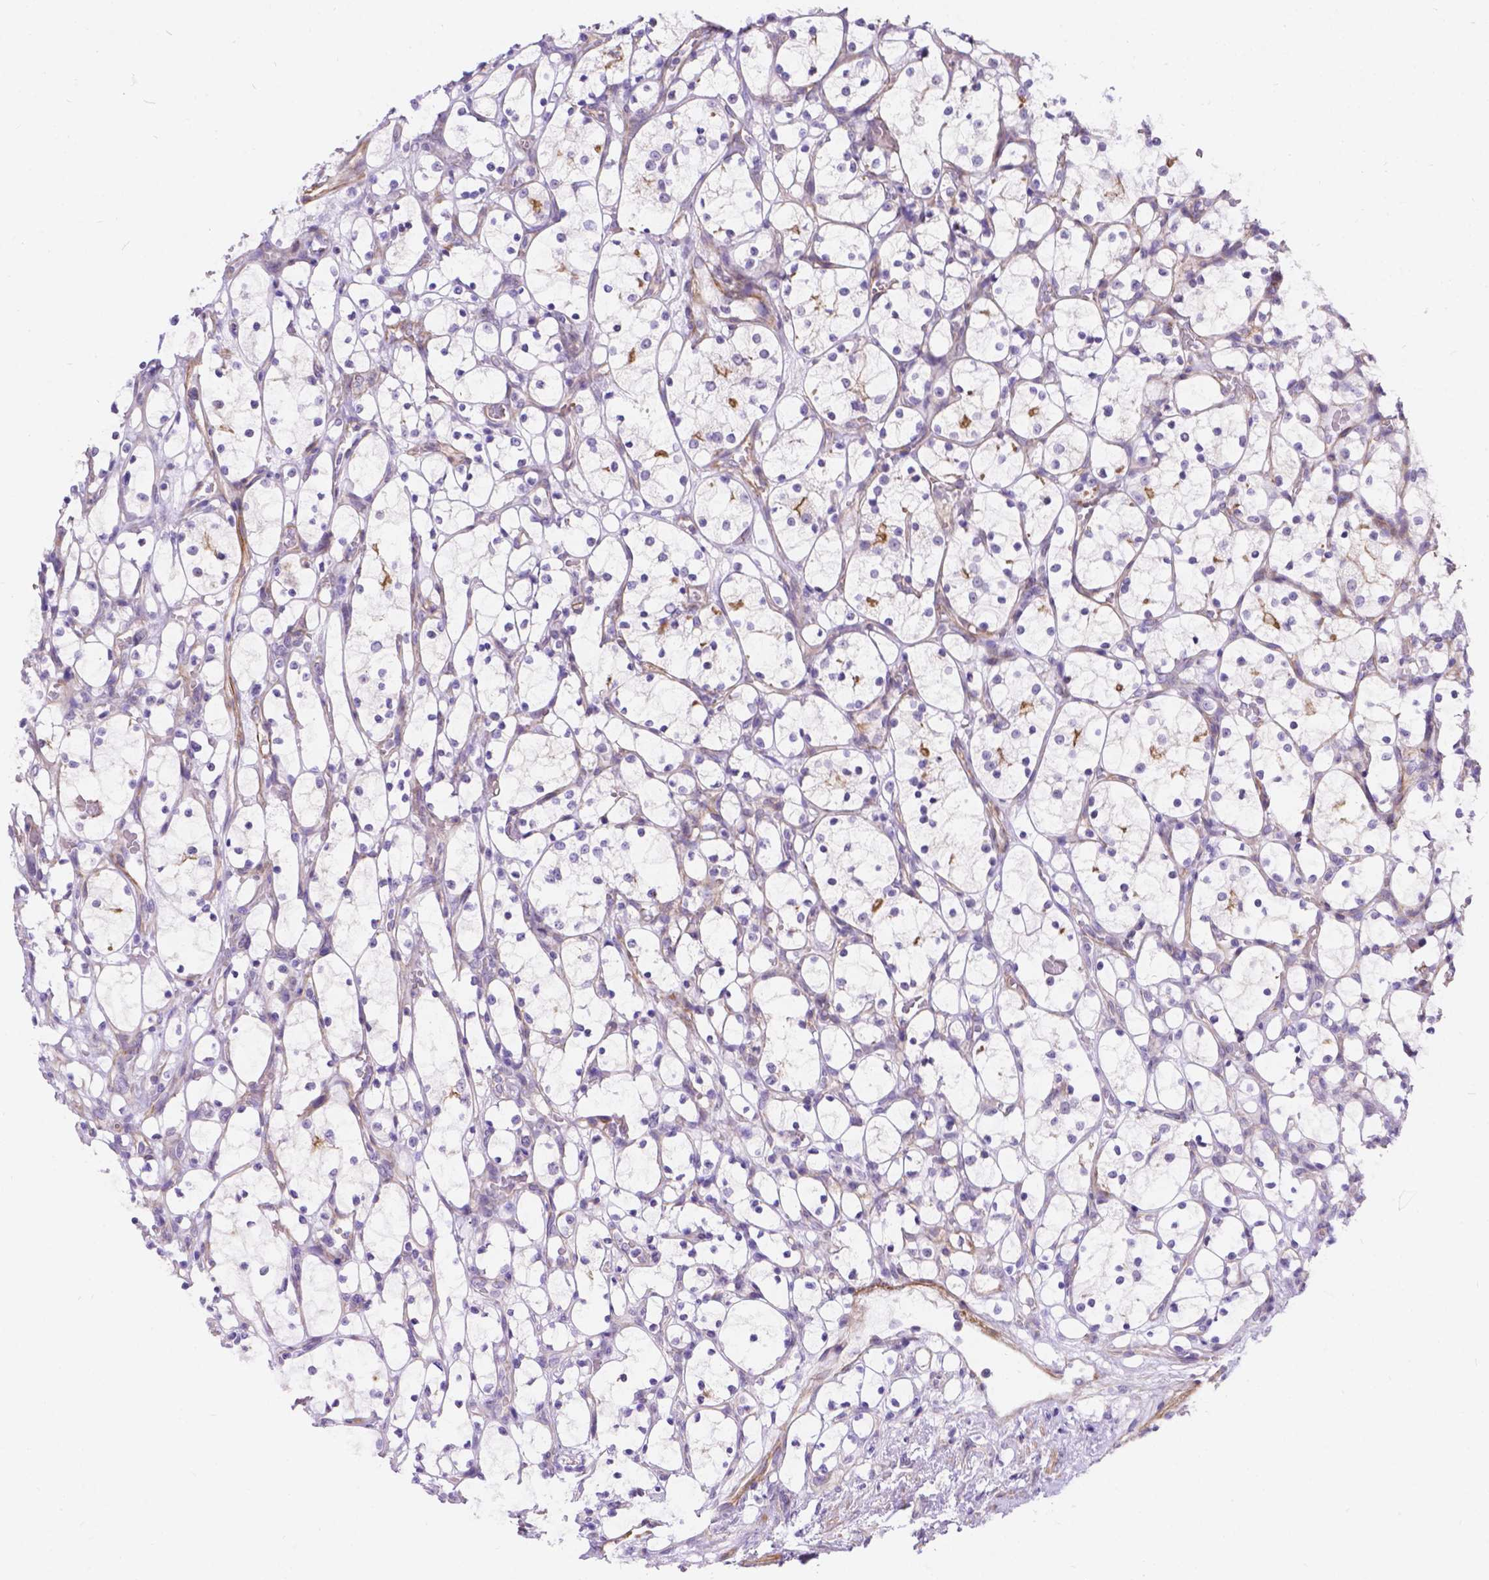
{"staining": {"intensity": "negative", "quantity": "none", "location": "none"}, "tissue": "renal cancer", "cell_type": "Tumor cells", "image_type": "cancer", "snomed": [{"axis": "morphology", "description": "Adenocarcinoma, NOS"}, {"axis": "topography", "description": "Kidney"}], "caption": "A micrograph of adenocarcinoma (renal) stained for a protein shows no brown staining in tumor cells. Brightfield microscopy of IHC stained with DAB (3,3'-diaminobenzidine) (brown) and hematoxylin (blue), captured at high magnification.", "gene": "PALS1", "patient": {"sex": "female", "age": 69}}